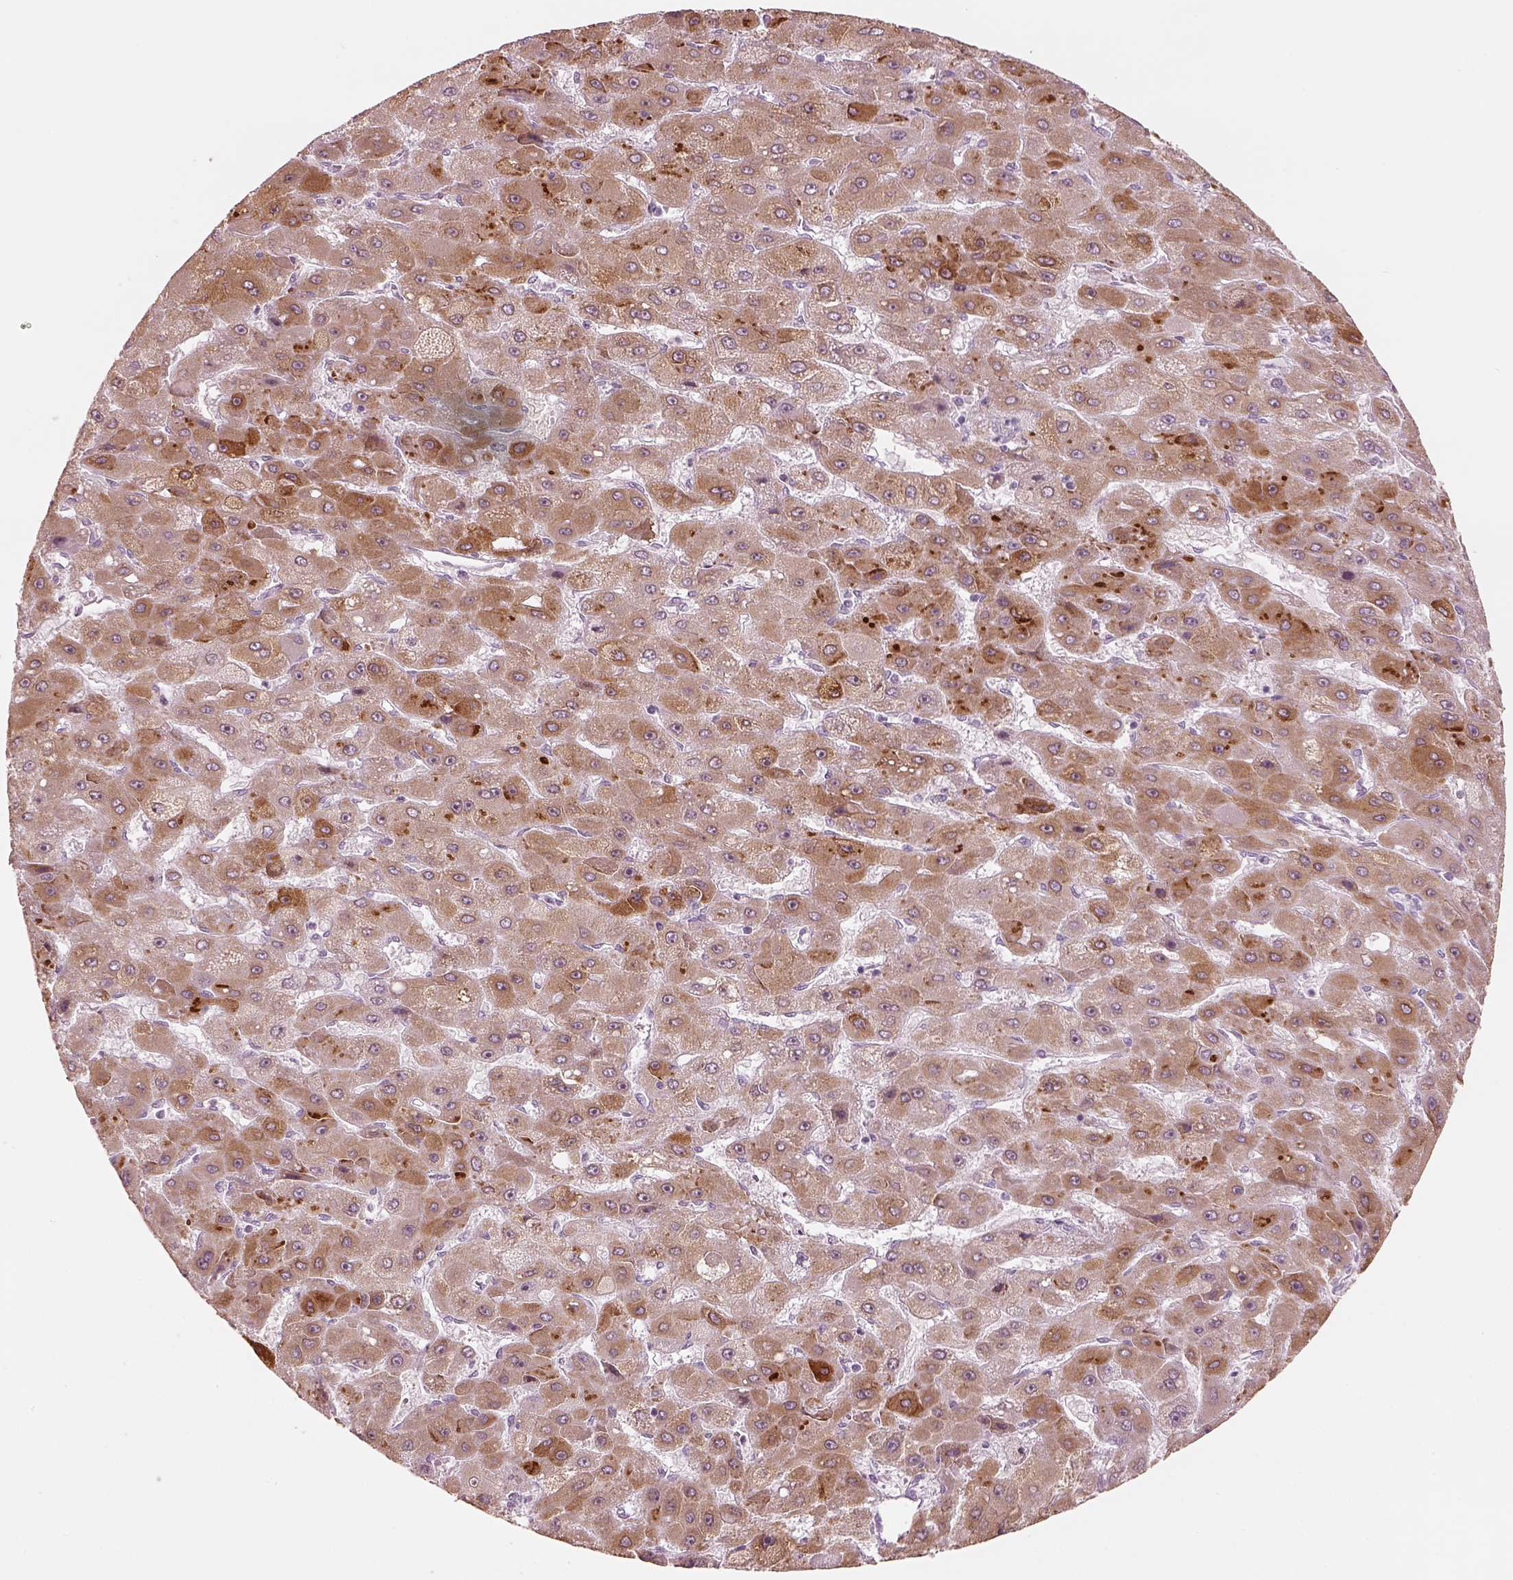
{"staining": {"intensity": "moderate", "quantity": ">75%", "location": "cytoplasmic/membranous"}, "tissue": "liver cancer", "cell_type": "Tumor cells", "image_type": "cancer", "snomed": [{"axis": "morphology", "description": "Carcinoma, Hepatocellular, NOS"}, {"axis": "topography", "description": "Liver"}], "caption": "A medium amount of moderate cytoplasmic/membranous positivity is seen in about >75% of tumor cells in liver hepatocellular carcinoma tissue.", "gene": "PON3", "patient": {"sex": "female", "age": 25}}